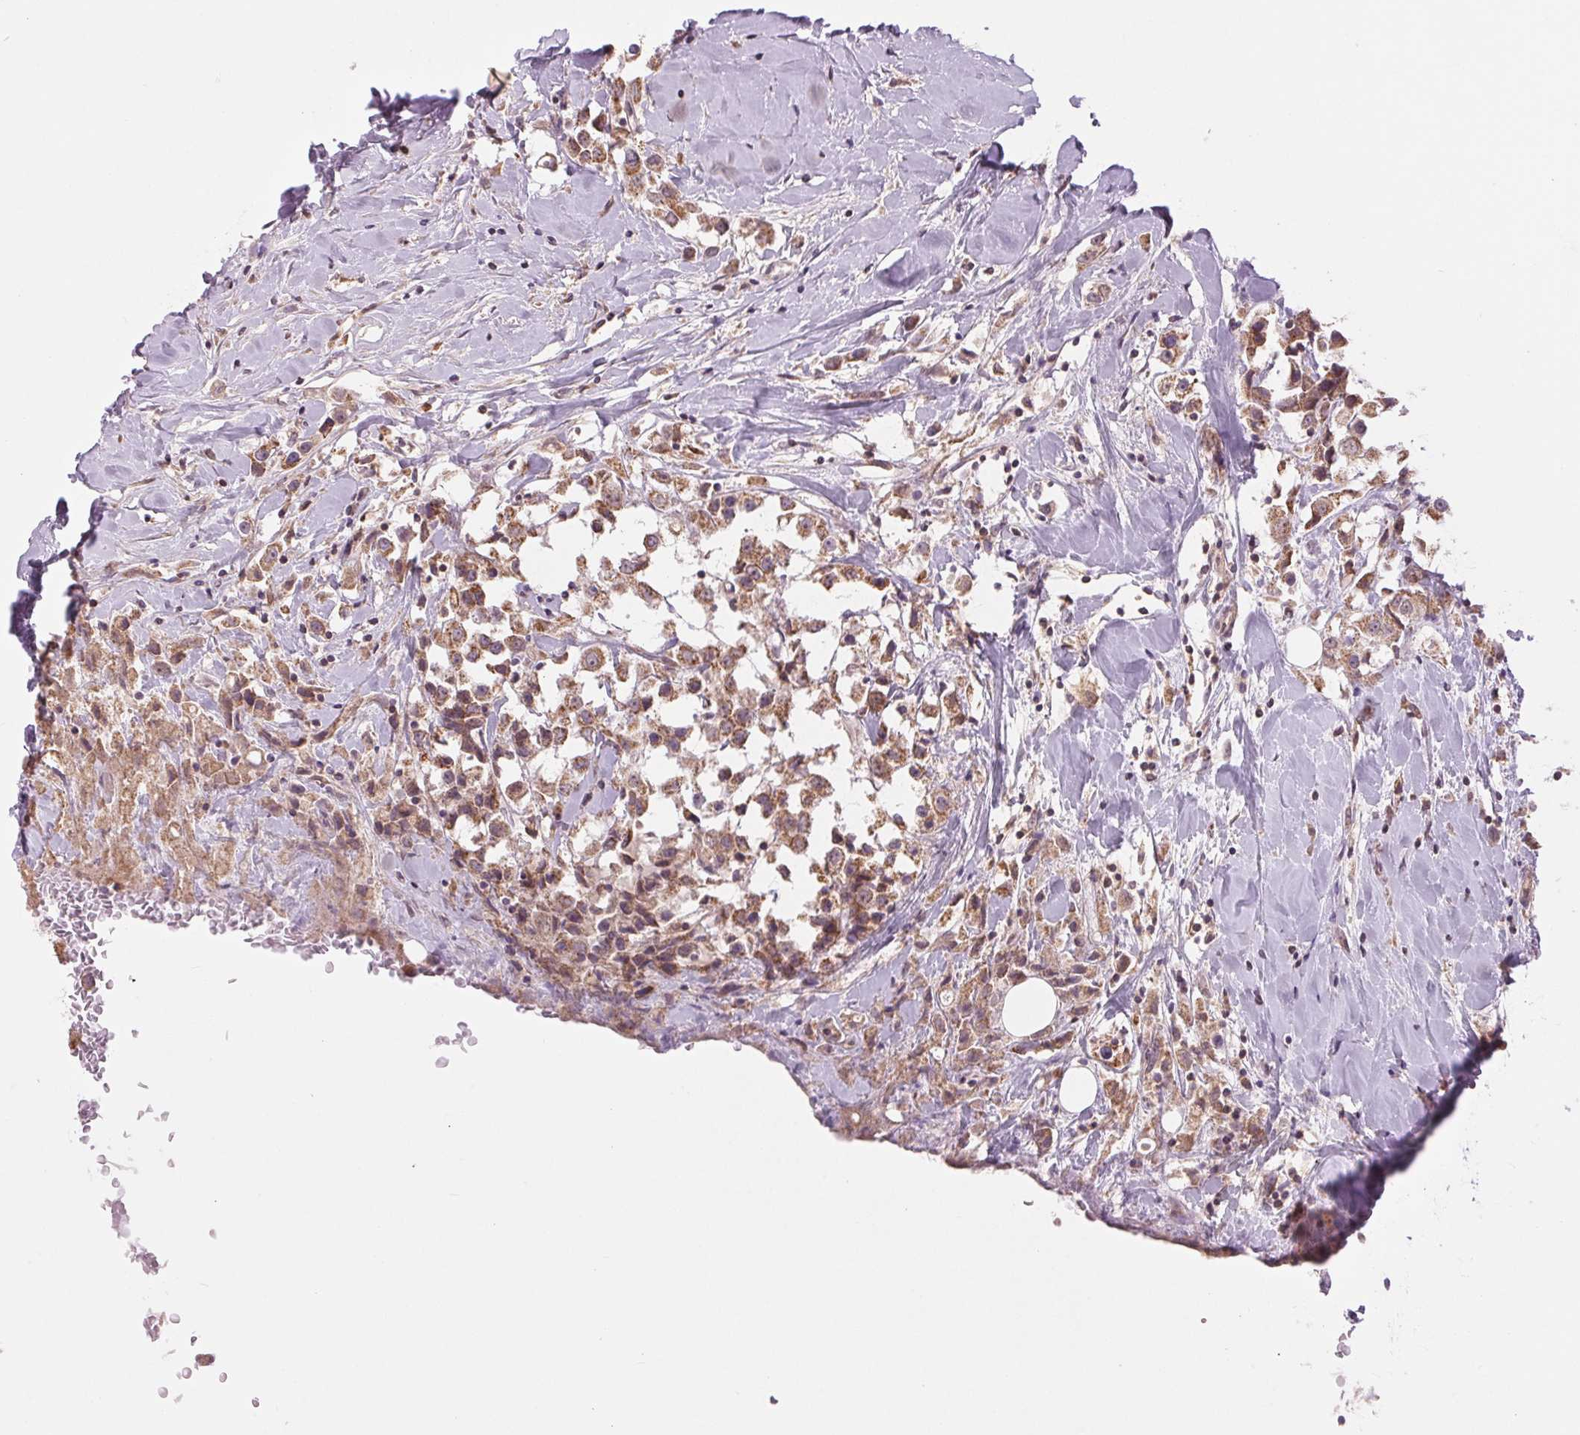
{"staining": {"intensity": "moderate", "quantity": ">75%", "location": "cytoplasmic/membranous"}, "tissue": "breast cancer", "cell_type": "Tumor cells", "image_type": "cancer", "snomed": [{"axis": "morphology", "description": "Duct carcinoma"}, {"axis": "topography", "description": "Breast"}], "caption": "Immunohistochemistry (IHC) photomicrograph of intraductal carcinoma (breast) stained for a protein (brown), which reveals medium levels of moderate cytoplasmic/membranous staining in approximately >75% of tumor cells.", "gene": "MAP3K5", "patient": {"sex": "female", "age": 61}}